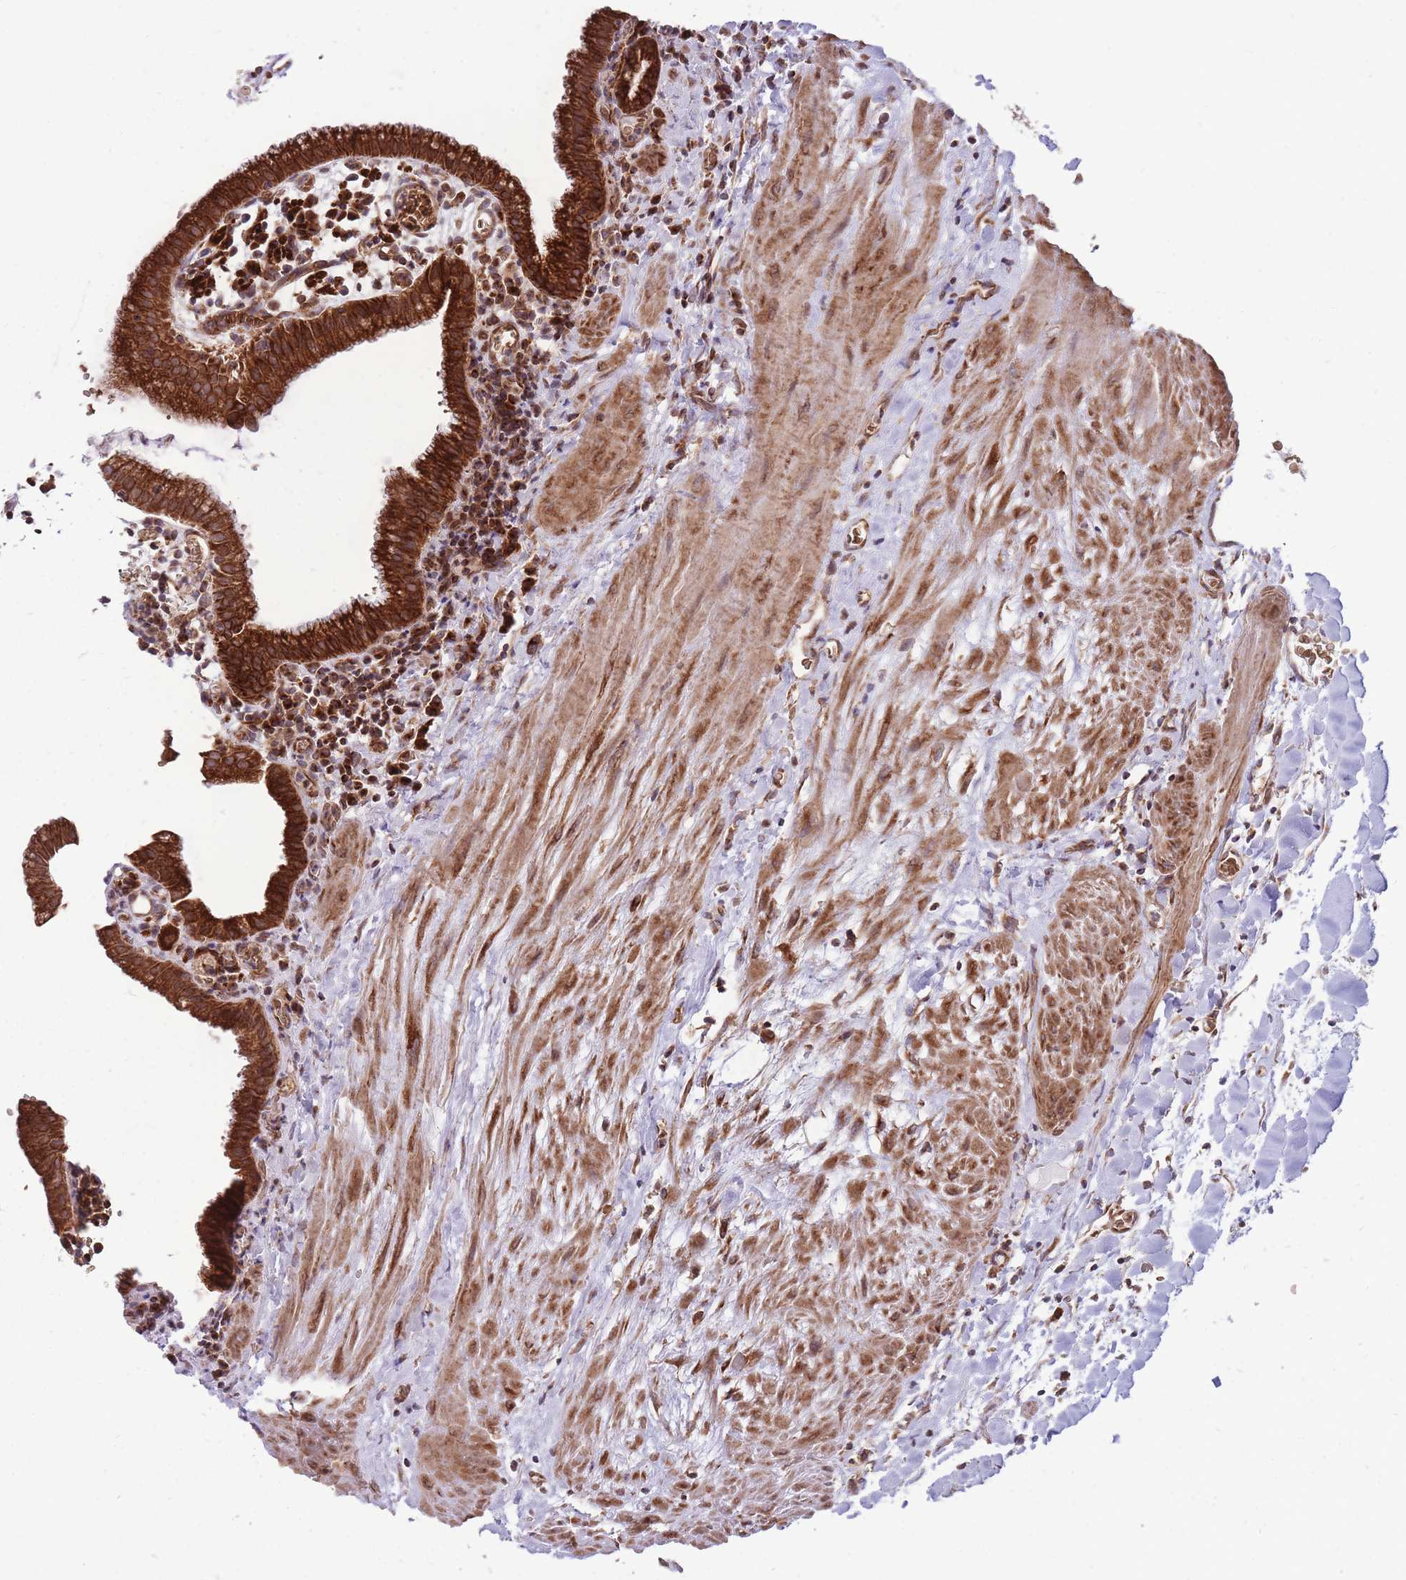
{"staining": {"intensity": "strong", "quantity": ">75%", "location": "cytoplasmic/membranous"}, "tissue": "gallbladder", "cell_type": "Glandular cells", "image_type": "normal", "snomed": [{"axis": "morphology", "description": "Normal tissue, NOS"}, {"axis": "topography", "description": "Gallbladder"}], "caption": "IHC photomicrograph of unremarkable gallbladder stained for a protein (brown), which exhibits high levels of strong cytoplasmic/membranous staining in about >75% of glandular cells.", "gene": "ANKRD10", "patient": {"sex": "male", "age": 78}}